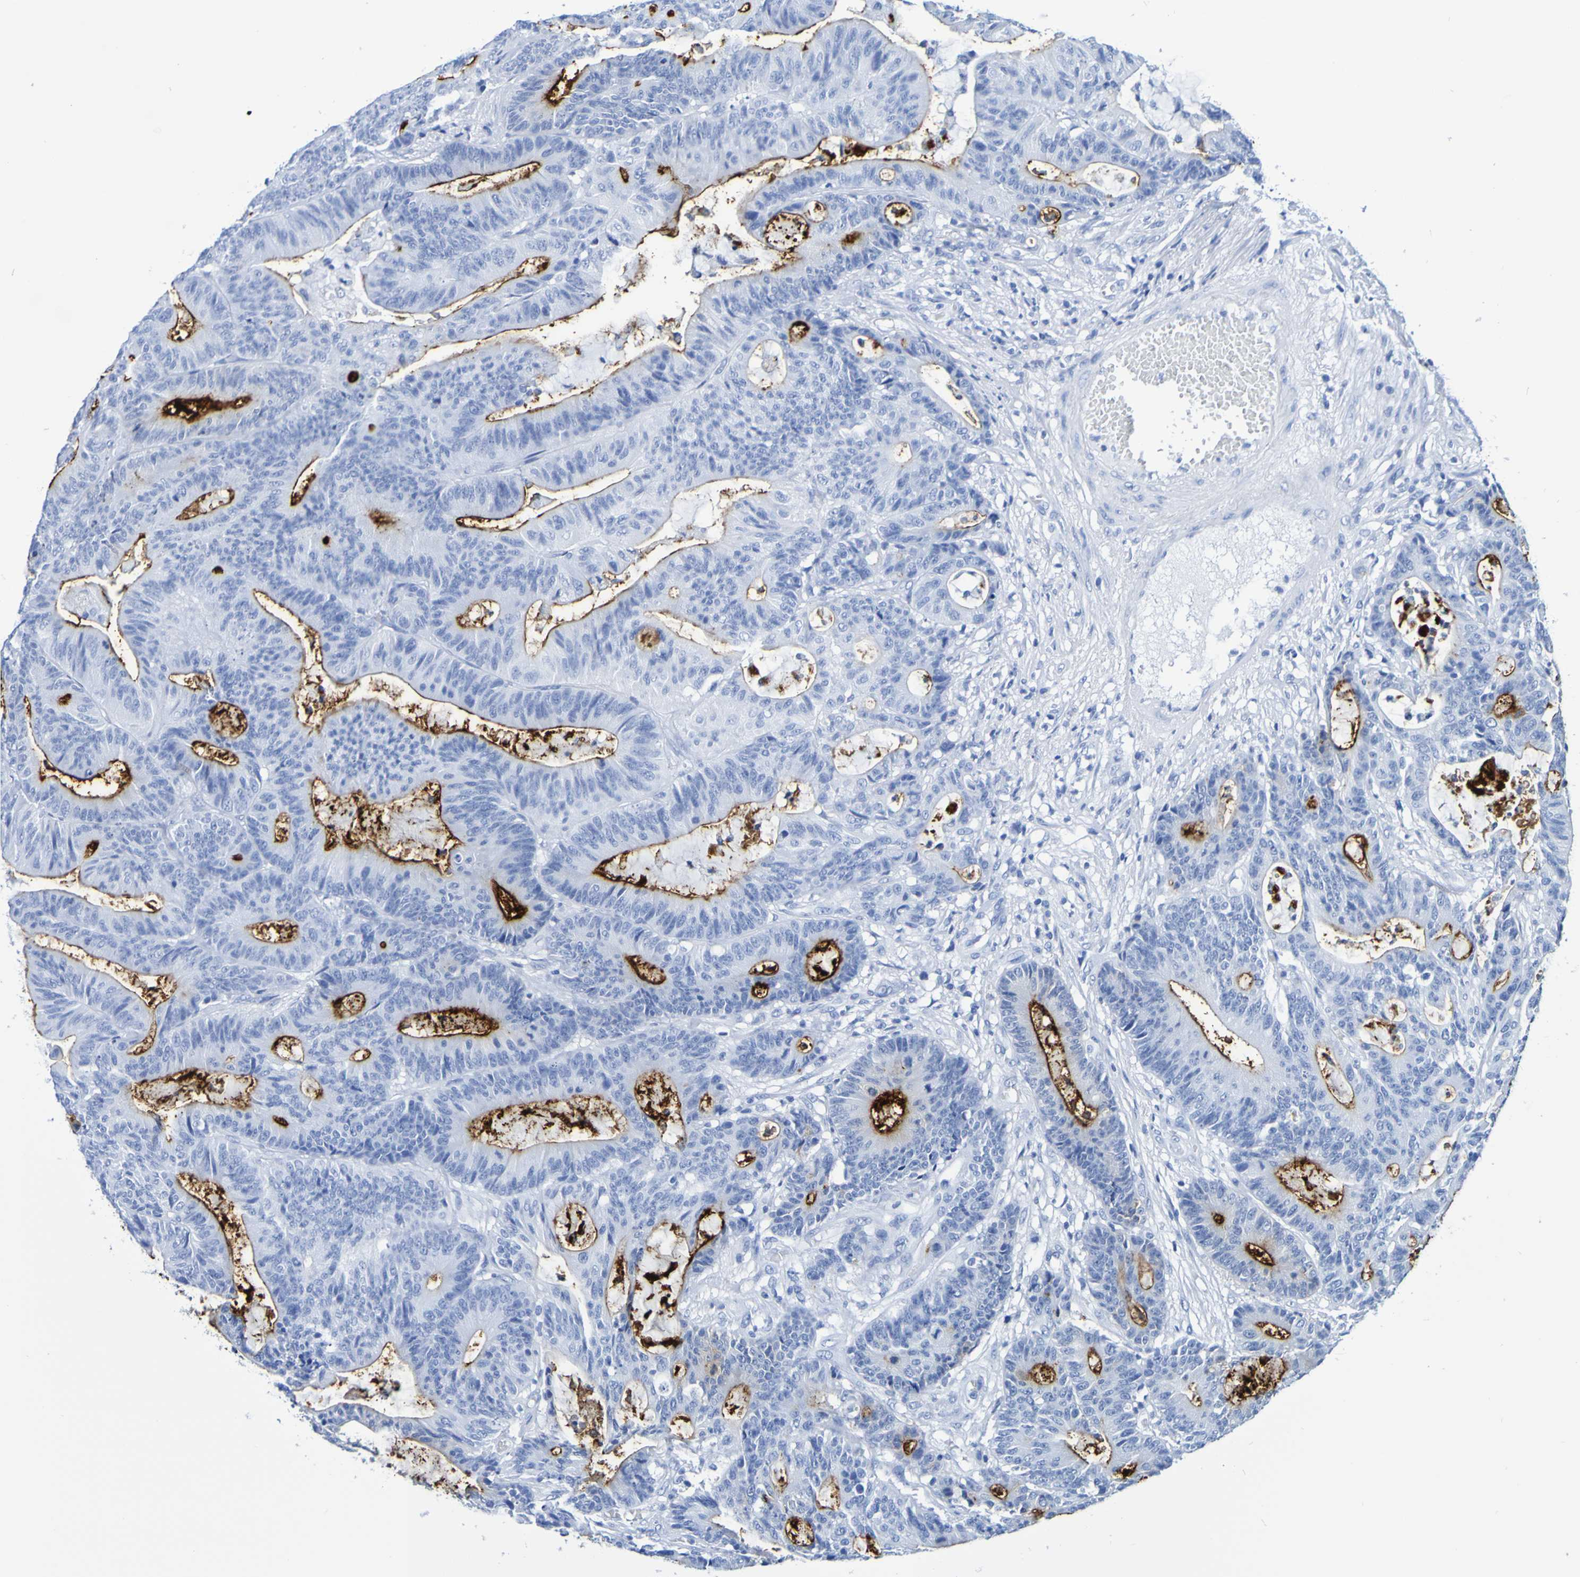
{"staining": {"intensity": "moderate", "quantity": "25%-75%", "location": "cytoplasmic/membranous"}, "tissue": "colorectal cancer", "cell_type": "Tumor cells", "image_type": "cancer", "snomed": [{"axis": "morphology", "description": "Adenocarcinoma, NOS"}, {"axis": "topography", "description": "Colon"}], "caption": "About 25%-75% of tumor cells in human colorectal adenocarcinoma exhibit moderate cytoplasmic/membranous protein expression as visualized by brown immunohistochemical staining.", "gene": "DPEP1", "patient": {"sex": "female", "age": 84}}